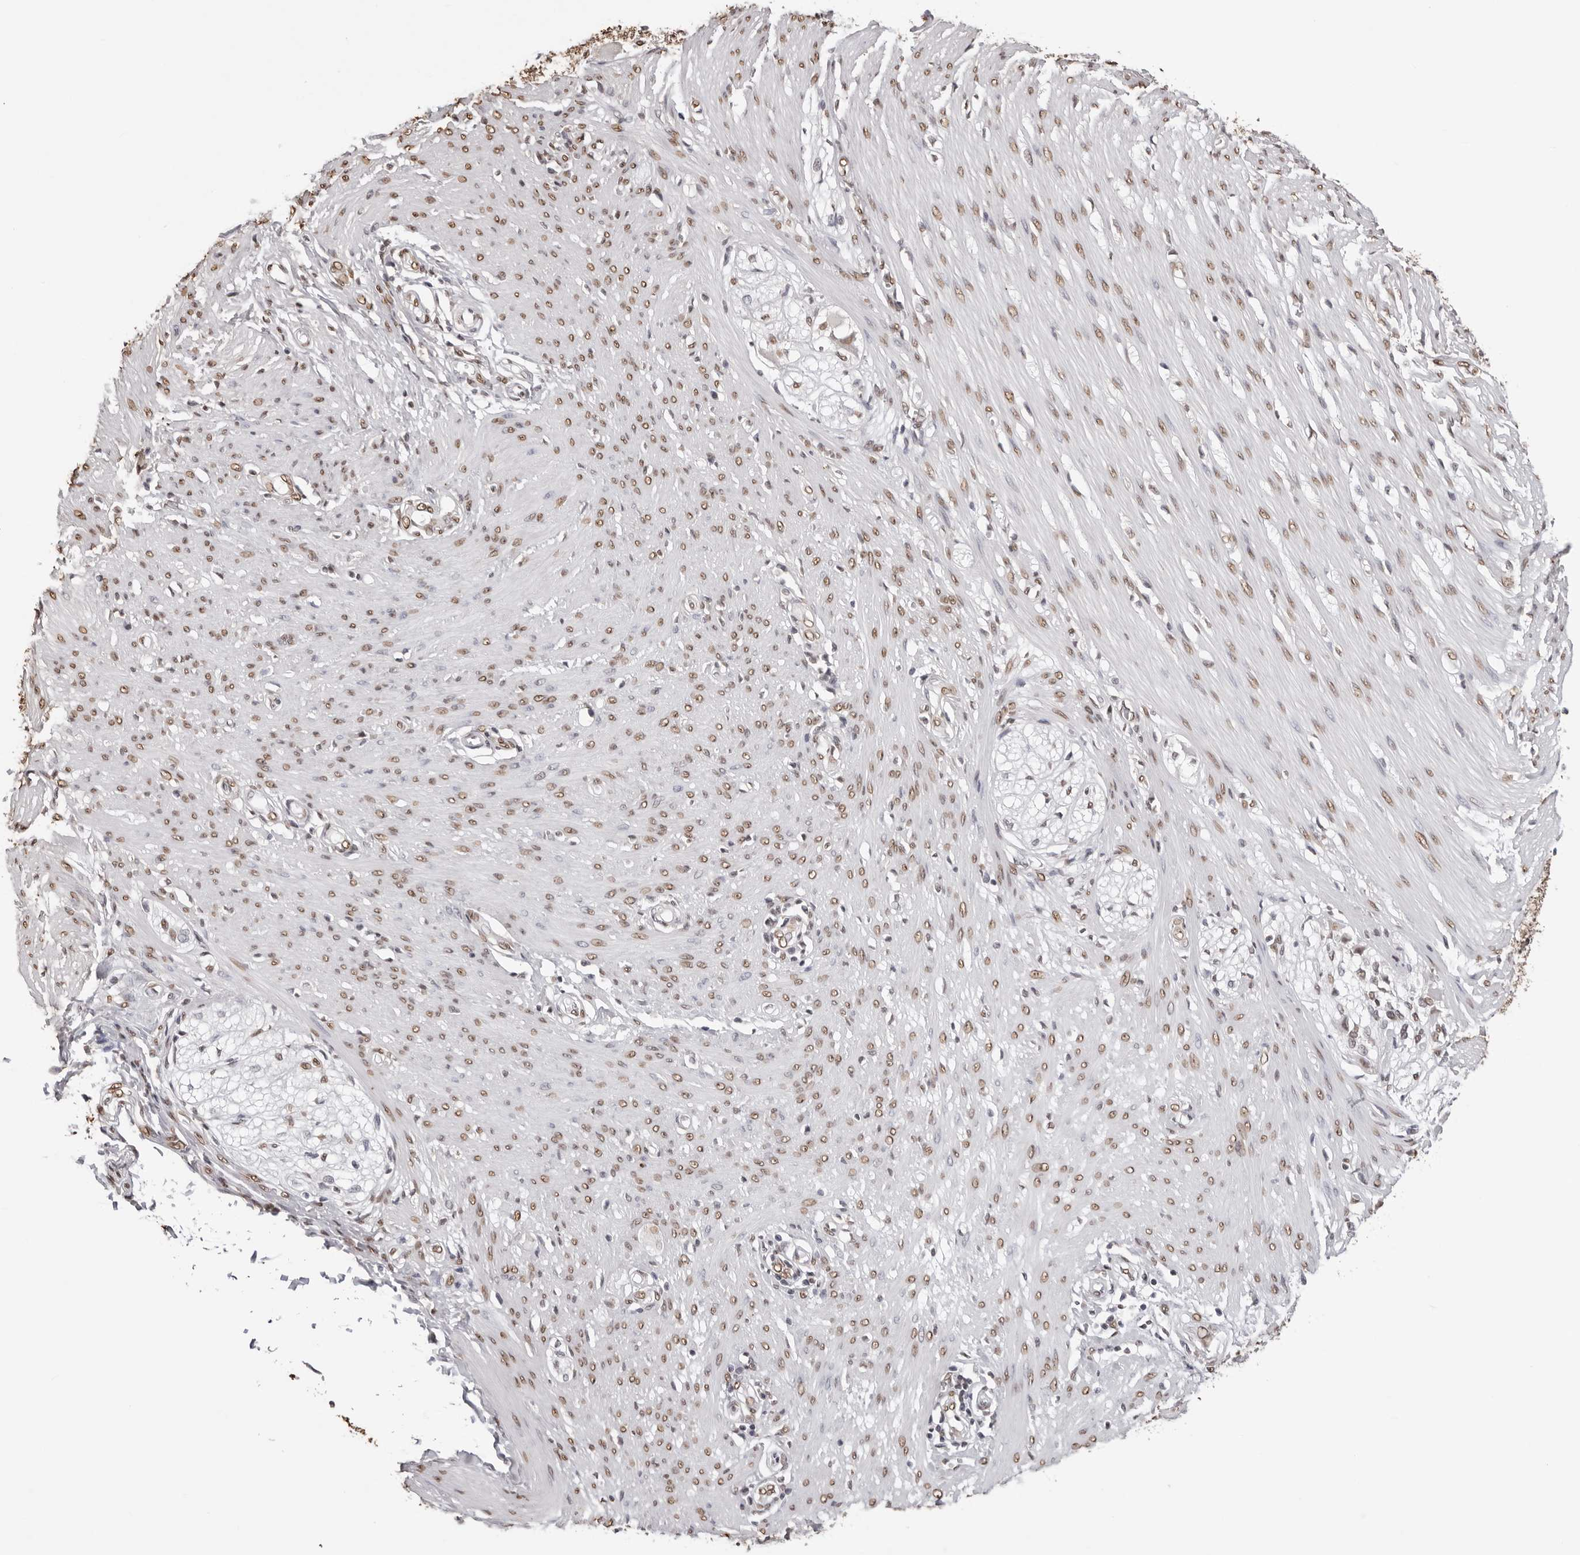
{"staining": {"intensity": "moderate", "quantity": ">75%", "location": "nuclear"}, "tissue": "smooth muscle", "cell_type": "Smooth muscle cells", "image_type": "normal", "snomed": [{"axis": "morphology", "description": "Normal tissue, NOS"}, {"axis": "morphology", "description": "Adenocarcinoma, NOS"}, {"axis": "topography", "description": "Colon"}, {"axis": "topography", "description": "Peripheral nerve tissue"}], "caption": "Moderate nuclear positivity for a protein is identified in about >75% of smooth muscle cells of normal smooth muscle using immunohistochemistry (IHC).", "gene": "OLIG3", "patient": {"sex": "male", "age": 14}}